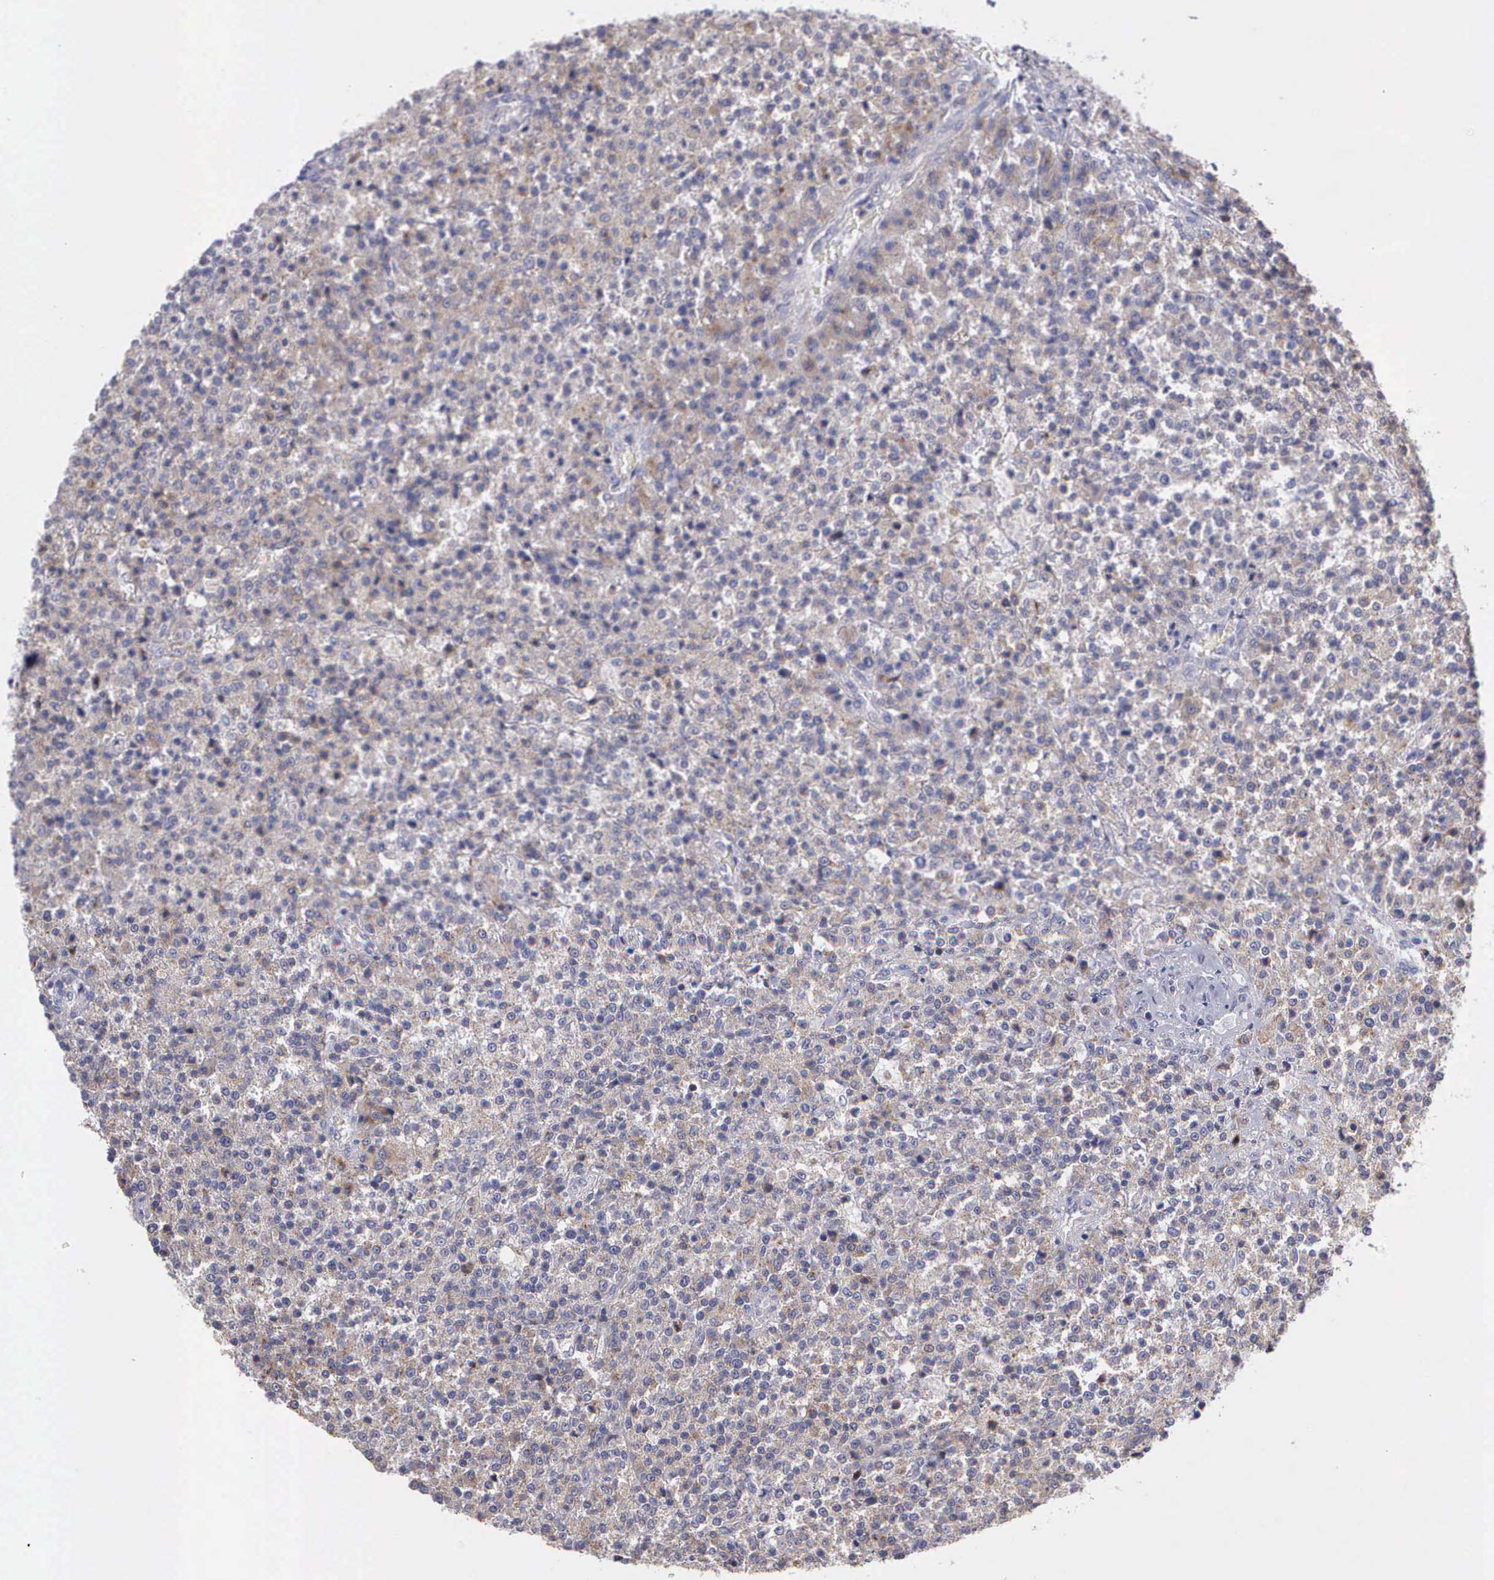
{"staining": {"intensity": "negative", "quantity": "none", "location": "none"}, "tissue": "testis cancer", "cell_type": "Tumor cells", "image_type": "cancer", "snomed": [{"axis": "morphology", "description": "Seminoma, NOS"}, {"axis": "topography", "description": "Testis"}], "caption": "DAB (3,3'-diaminobenzidine) immunohistochemical staining of human testis cancer shows no significant positivity in tumor cells.", "gene": "MICAL3", "patient": {"sex": "male", "age": 59}}